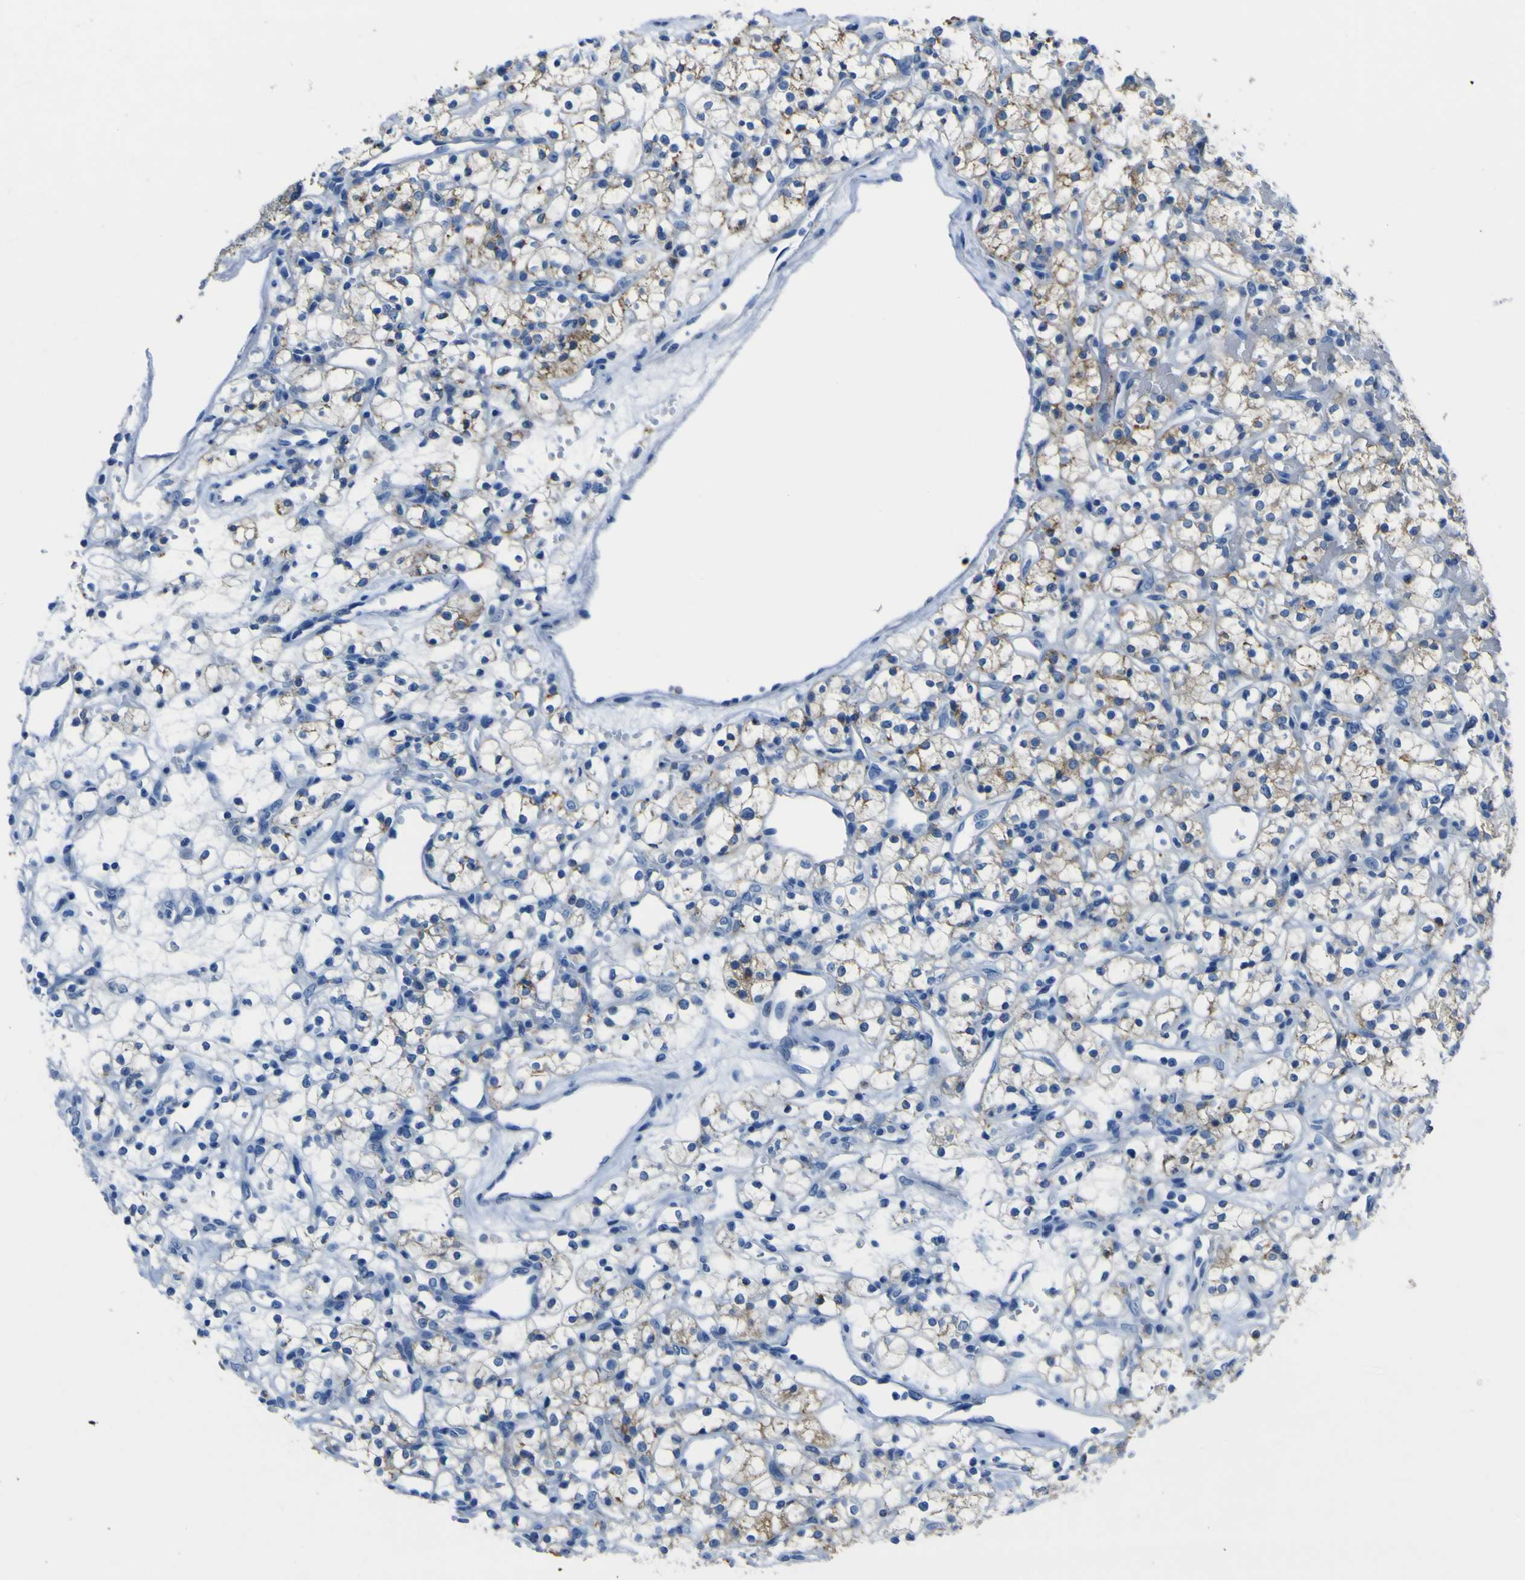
{"staining": {"intensity": "moderate", "quantity": "<25%", "location": "cytoplasmic/membranous"}, "tissue": "renal cancer", "cell_type": "Tumor cells", "image_type": "cancer", "snomed": [{"axis": "morphology", "description": "Adenocarcinoma, NOS"}, {"axis": "topography", "description": "Kidney"}], "caption": "Immunohistochemical staining of human renal cancer (adenocarcinoma) demonstrates low levels of moderate cytoplasmic/membranous protein staining in approximately <25% of tumor cells. Nuclei are stained in blue.", "gene": "ACSL1", "patient": {"sex": "female", "age": 60}}